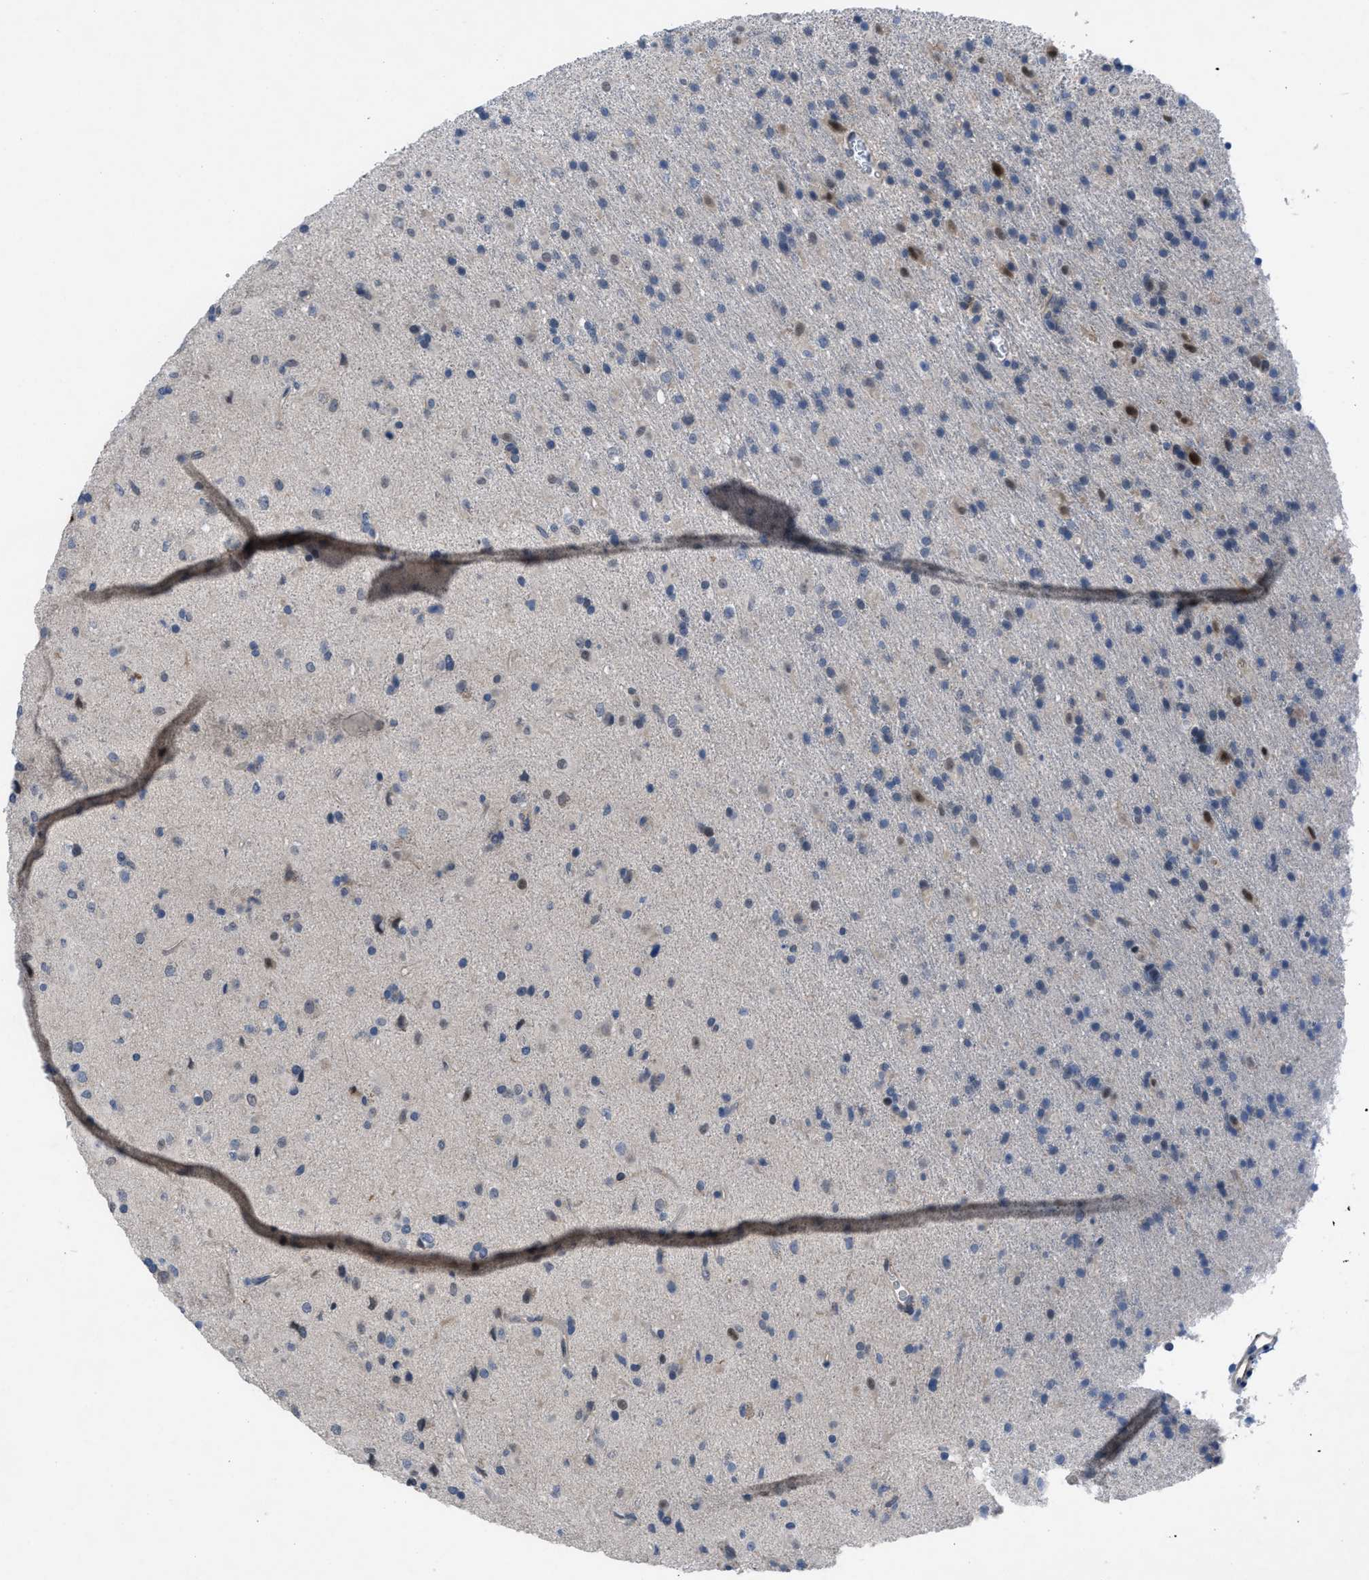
{"staining": {"intensity": "negative", "quantity": "none", "location": "none"}, "tissue": "glioma", "cell_type": "Tumor cells", "image_type": "cancer", "snomed": [{"axis": "morphology", "description": "Glioma, malignant, Low grade"}, {"axis": "topography", "description": "Brain"}], "caption": "An image of glioma stained for a protein reveals no brown staining in tumor cells.", "gene": "IL17RE", "patient": {"sex": "male", "age": 65}}